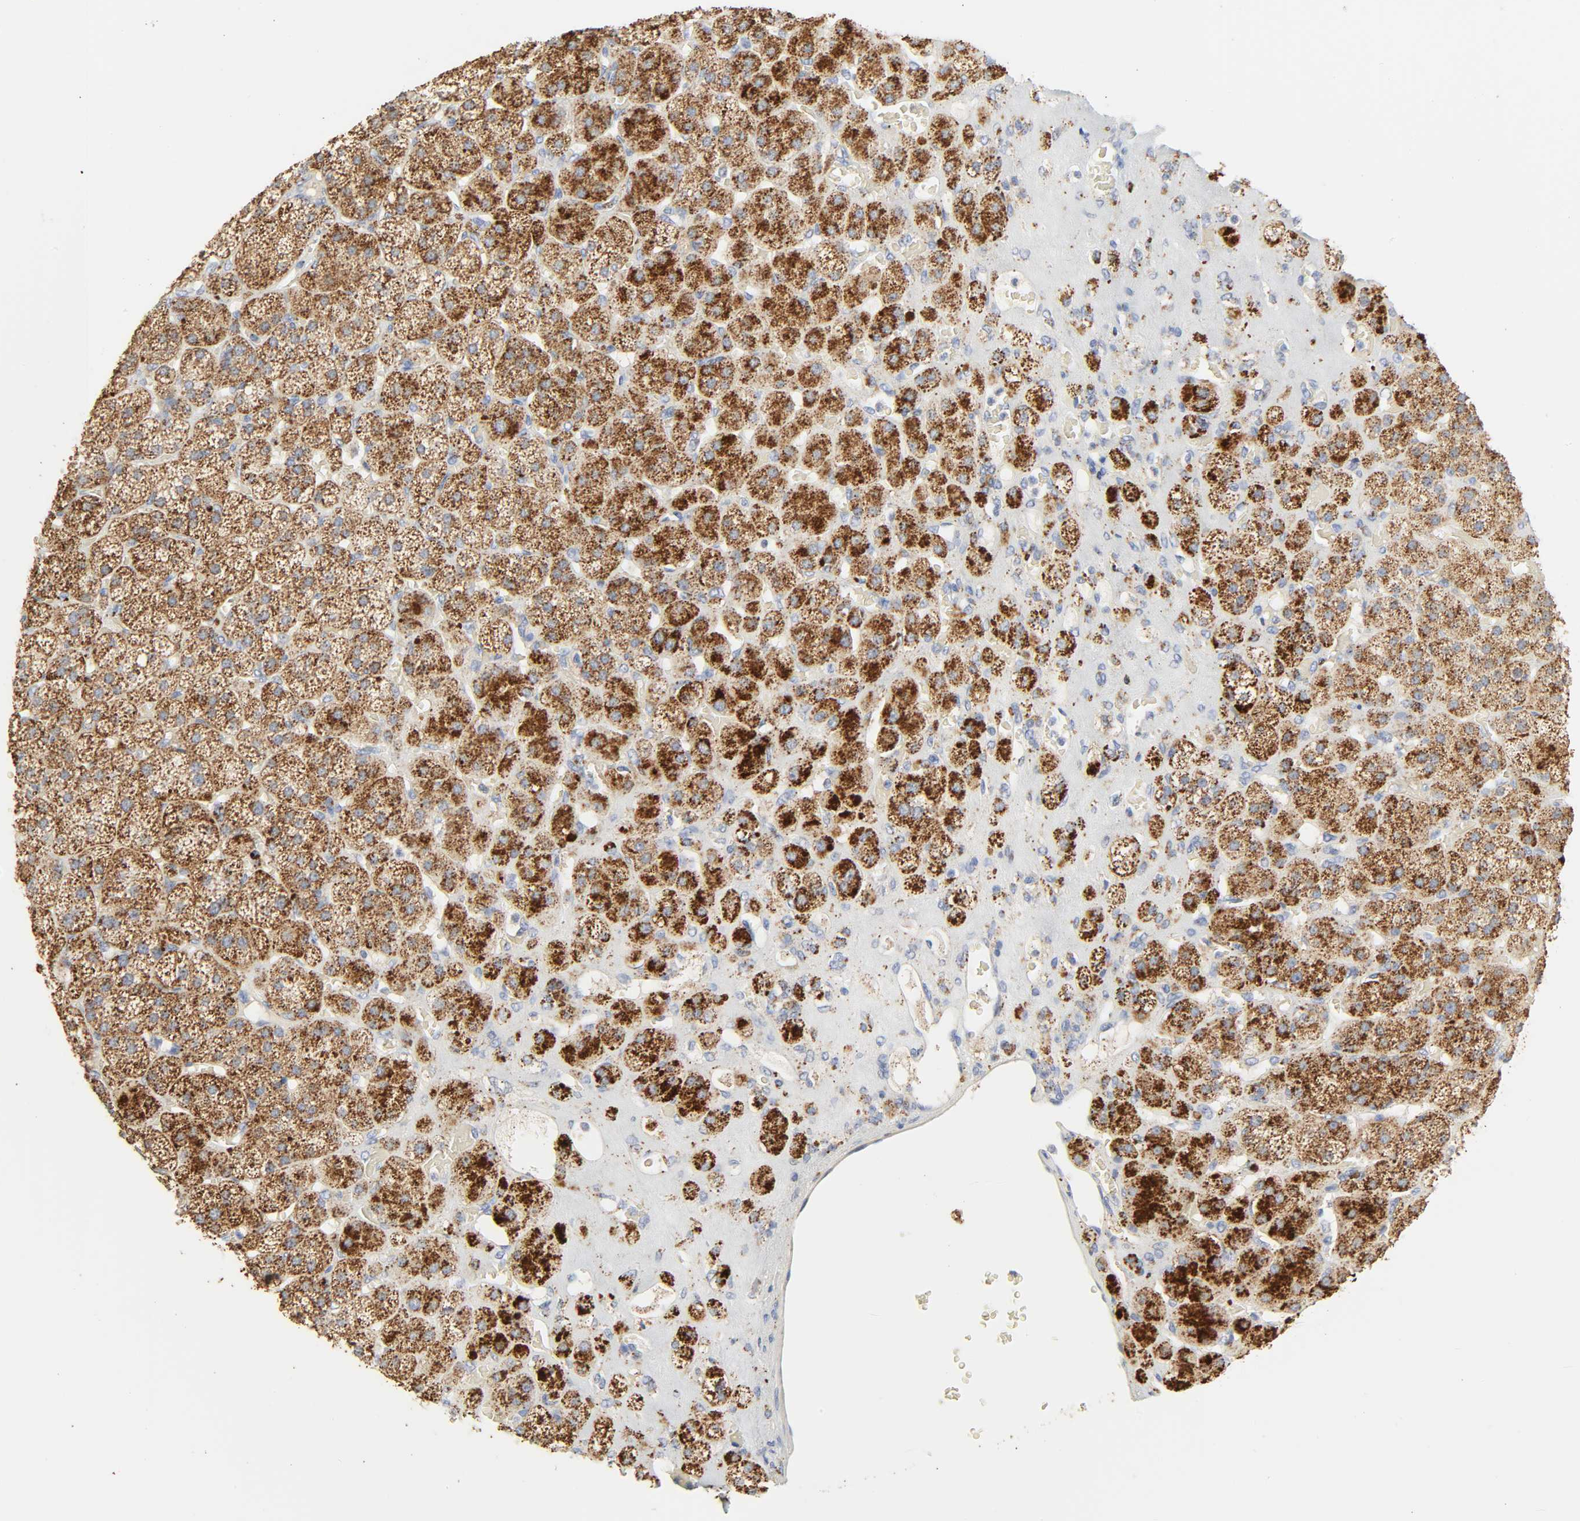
{"staining": {"intensity": "strong", "quantity": ">75%", "location": "cytoplasmic/membranous"}, "tissue": "adrenal gland", "cell_type": "Glandular cells", "image_type": "normal", "snomed": [{"axis": "morphology", "description": "Normal tissue, NOS"}, {"axis": "topography", "description": "Adrenal gland"}], "caption": "DAB immunohistochemical staining of unremarkable adrenal gland demonstrates strong cytoplasmic/membranous protein positivity in approximately >75% of glandular cells.", "gene": "CAMK2A", "patient": {"sex": "female", "age": 71}}